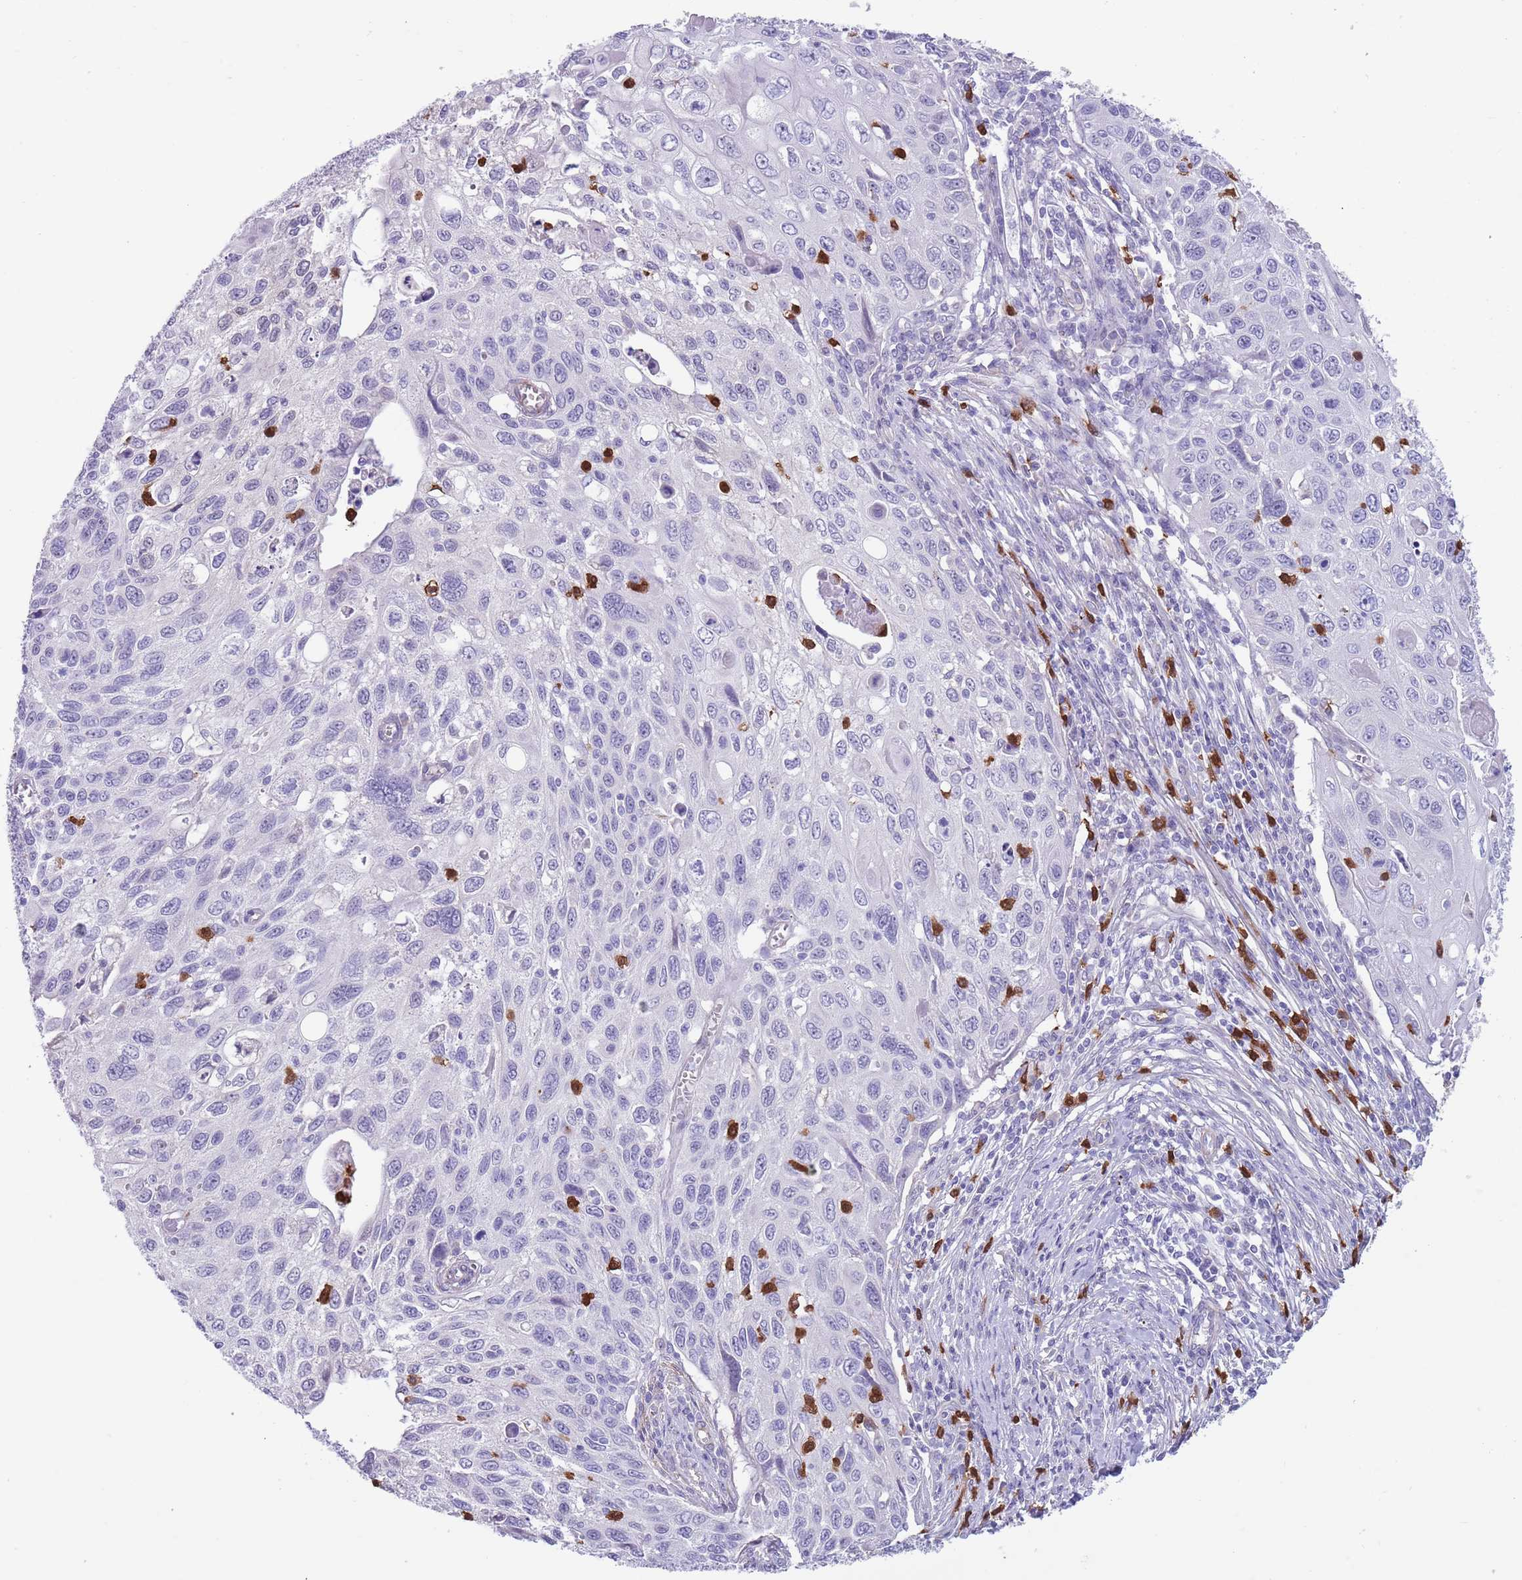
{"staining": {"intensity": "negative", "quantity": "none", "location": "none"}, "tissue": "cervical cancer", "cell_type": "Tumor cells", "image_type": "cancer", "snomed": [{"axis": "morphology", "description": "Squamous cell carcinoma, NOS"}, {"axis": "topography", "description": "Cervix"}], "caption": "Tumor cells are negative for protein expression in human cervical cancer.", "gene": "TSGA13", "patient": {"sex": "female", "age": 70}}